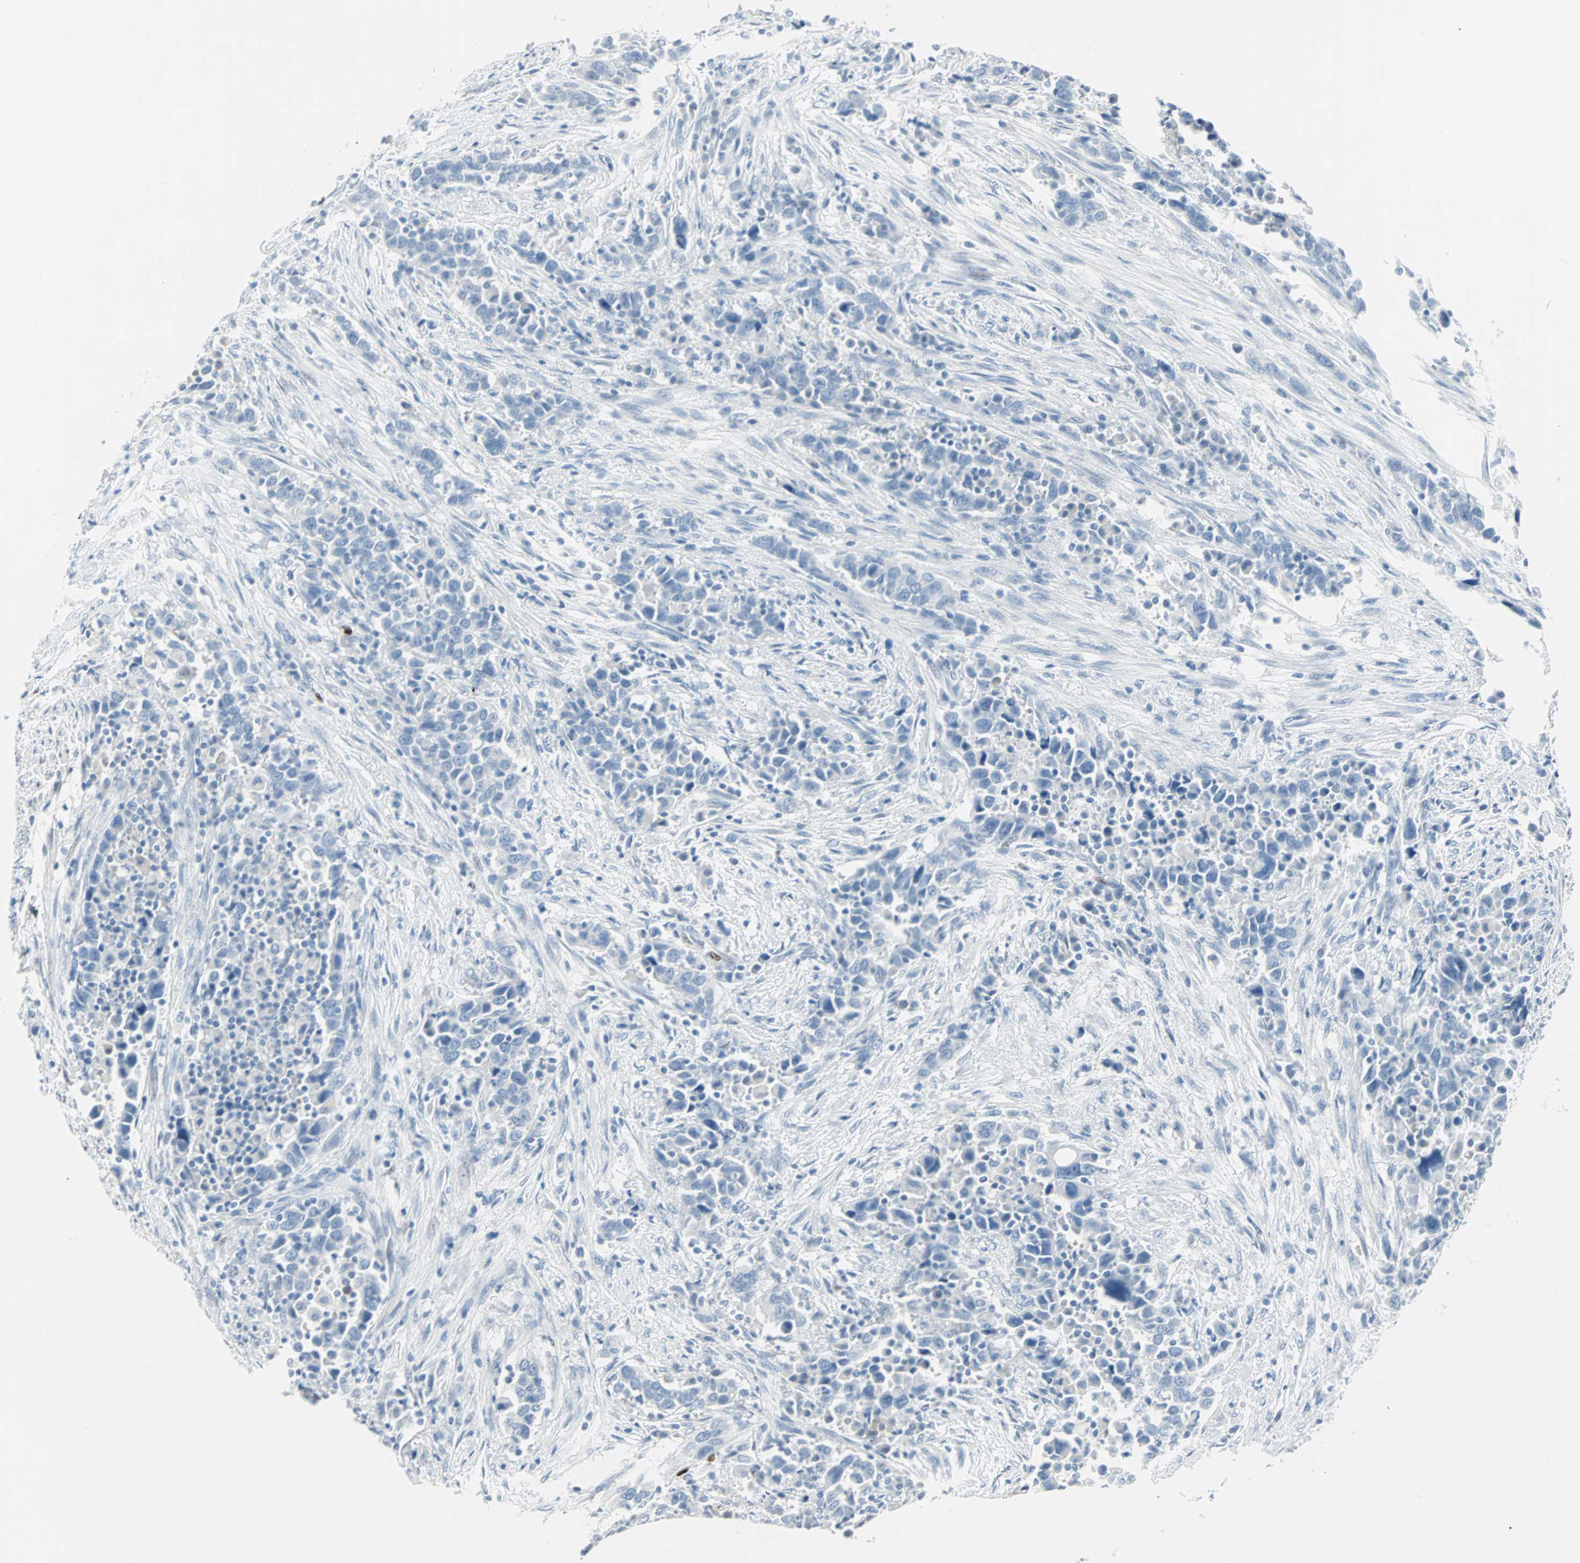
{"staining": {"intensity": "negative", "quantity": "none", "location": "none"}, "tissue": "urothelial cancer", "cell_type": "Tumor cells", "image_type": "cancer", "snomed": [{"axis": "morphology", "description": "Urothelial carcinoma, High grade"}, {"axis": "topography", "description": "Urinary bladder"}], "caption": "The IHC image has no significant expression in tumor cells of urothelial cancer tissue.", "gene": "IL33", "patient": {"sex": "male", "age": 61}}